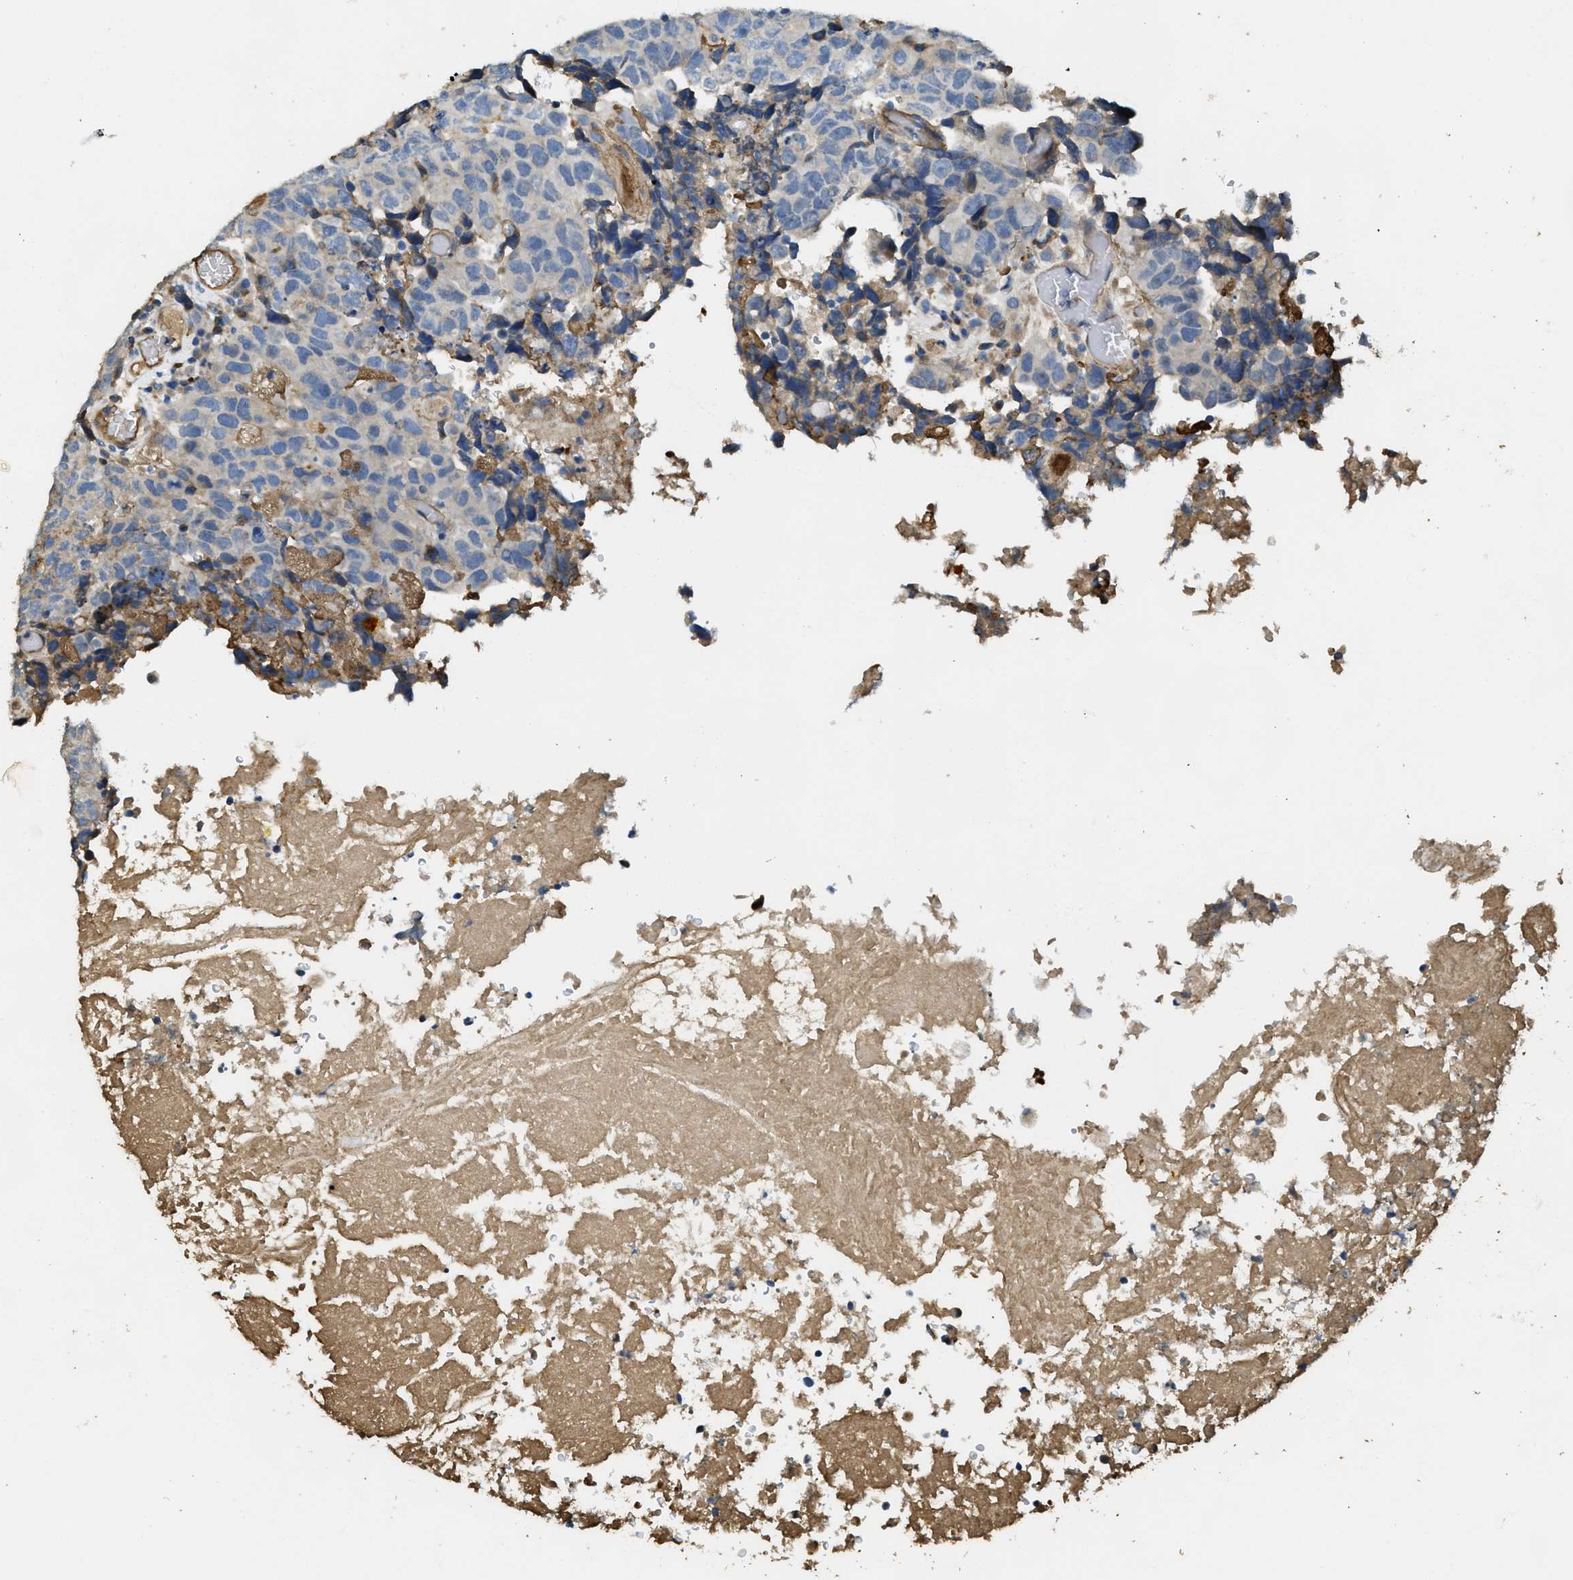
{"staining": {"intensity": "negative", "quantity": "none", "location": "none"}, "tissue": "testis cancer", "cell_type": "Tumor cells", "image_type": "cancer", "snomed": [{"axis": "morphology", "description": "Necrosis, NOS"}, {"axis": "morphology", "description": "Carcinoma, Embryonal, NOS"}, {"axis": "topography", "description": "Testis"}], "caption": "IHC photomicrograph of neoplastic tissue: testis embryonal carcinoma stained with DAB demonstrates no significant protein staining in tumor cells. Brightfield microscopy of immunohistochemistry (IHC) stained with DAB (brown) and hematoxylin (blue), captured at high magnification.", "gene": "RIPK2", "patient": {"sex": "male", "age": 19}}